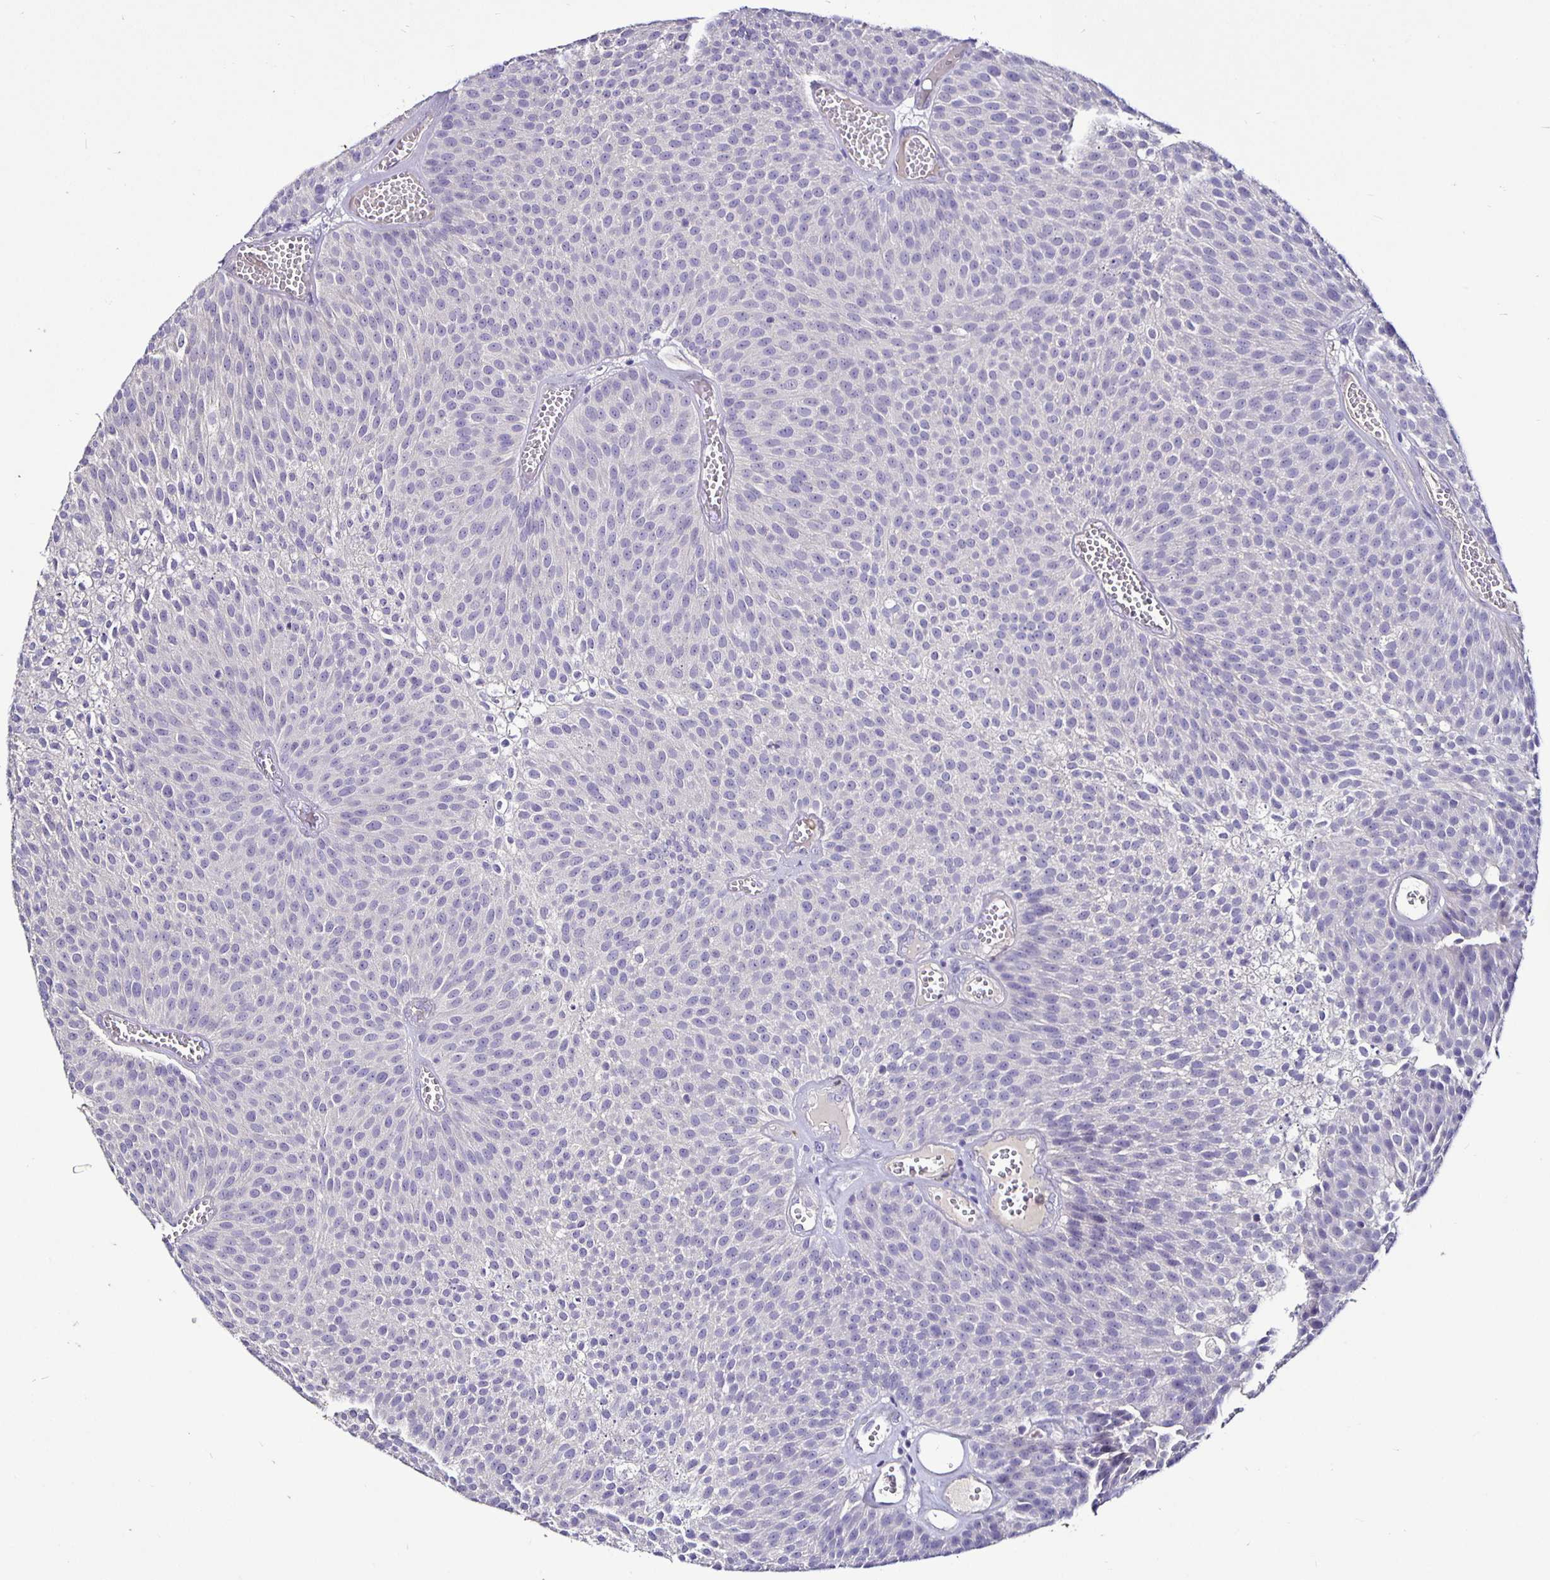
{"staining": {"intensity": "negative", "quantity": "none", "location": "none"}, "tissue": "urothelial cancer", "cell_type": "Tumor cells", "image_type": "cancer", "snomed": [{"axis": "morphology", "description": "Urothelial carcinoma, Low grade"}, {"axis": "topography", "description": "Urinary bladder"}], "caption": "IHC of human low-grade urothelial carcinoma shows no staining in tumor cells.", "gene": "FCER1A", "patient": {"sex": "female", "age": 79}}